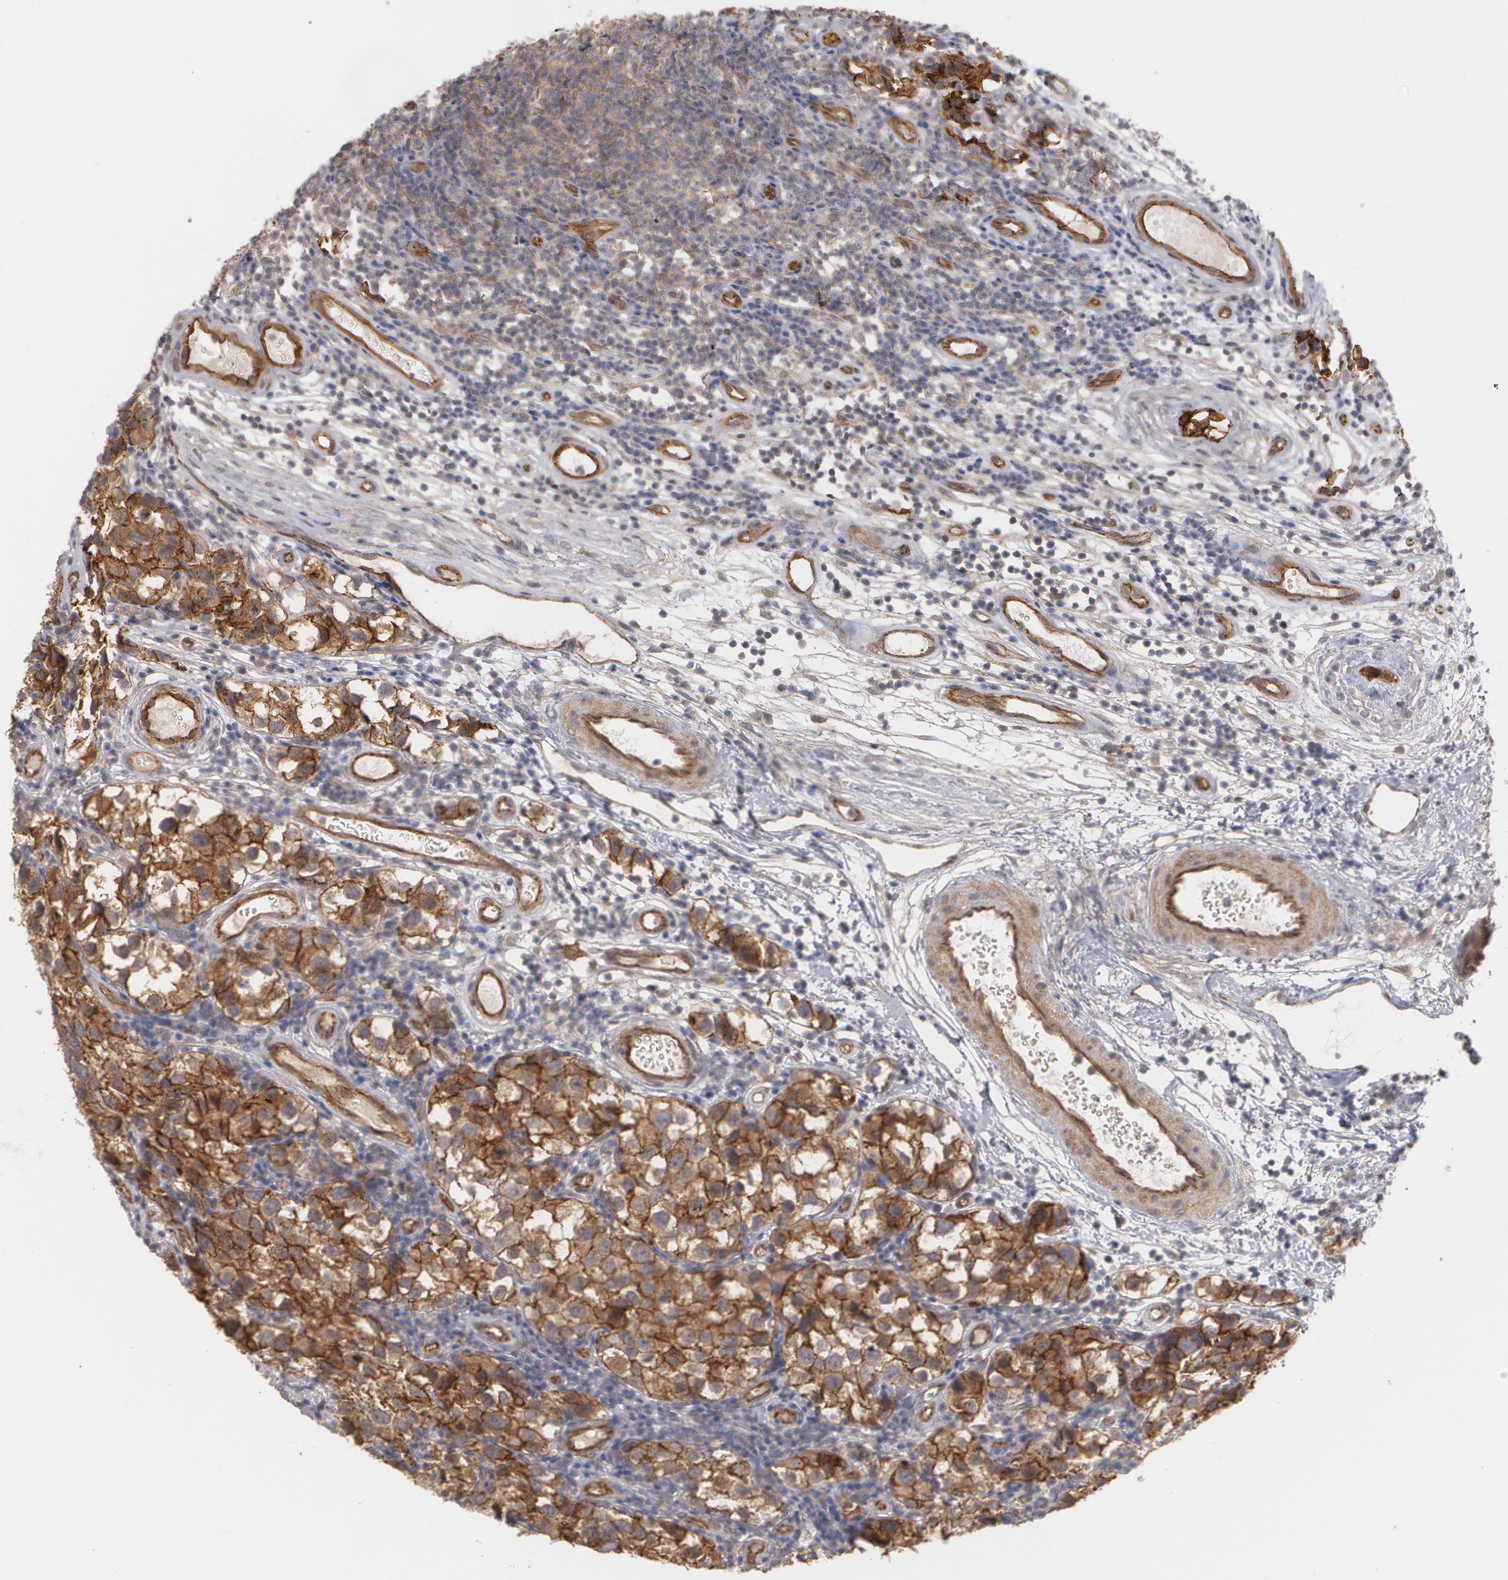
{"staining": {"intensity": "moderate", "quantity": "25%-75%", "location": "cytoplasmic/membranous"}, "tissue": "testis cancer", "cell_type": "Tumor cells", "image_type": "cancer", "snomed": [{"axis": "morphology", "description": "Seminoma, NOS"}, {"axis": "topography", "description": "Testis"}], "caption": "Brown immunohistochemical staining in human testis seminoma displays moderate cytoplasmic/membranous expression in approximately 25%-75% of tumor cells.", "gene": "TJP1", "patient": {"sex": "male", "age": 39}}